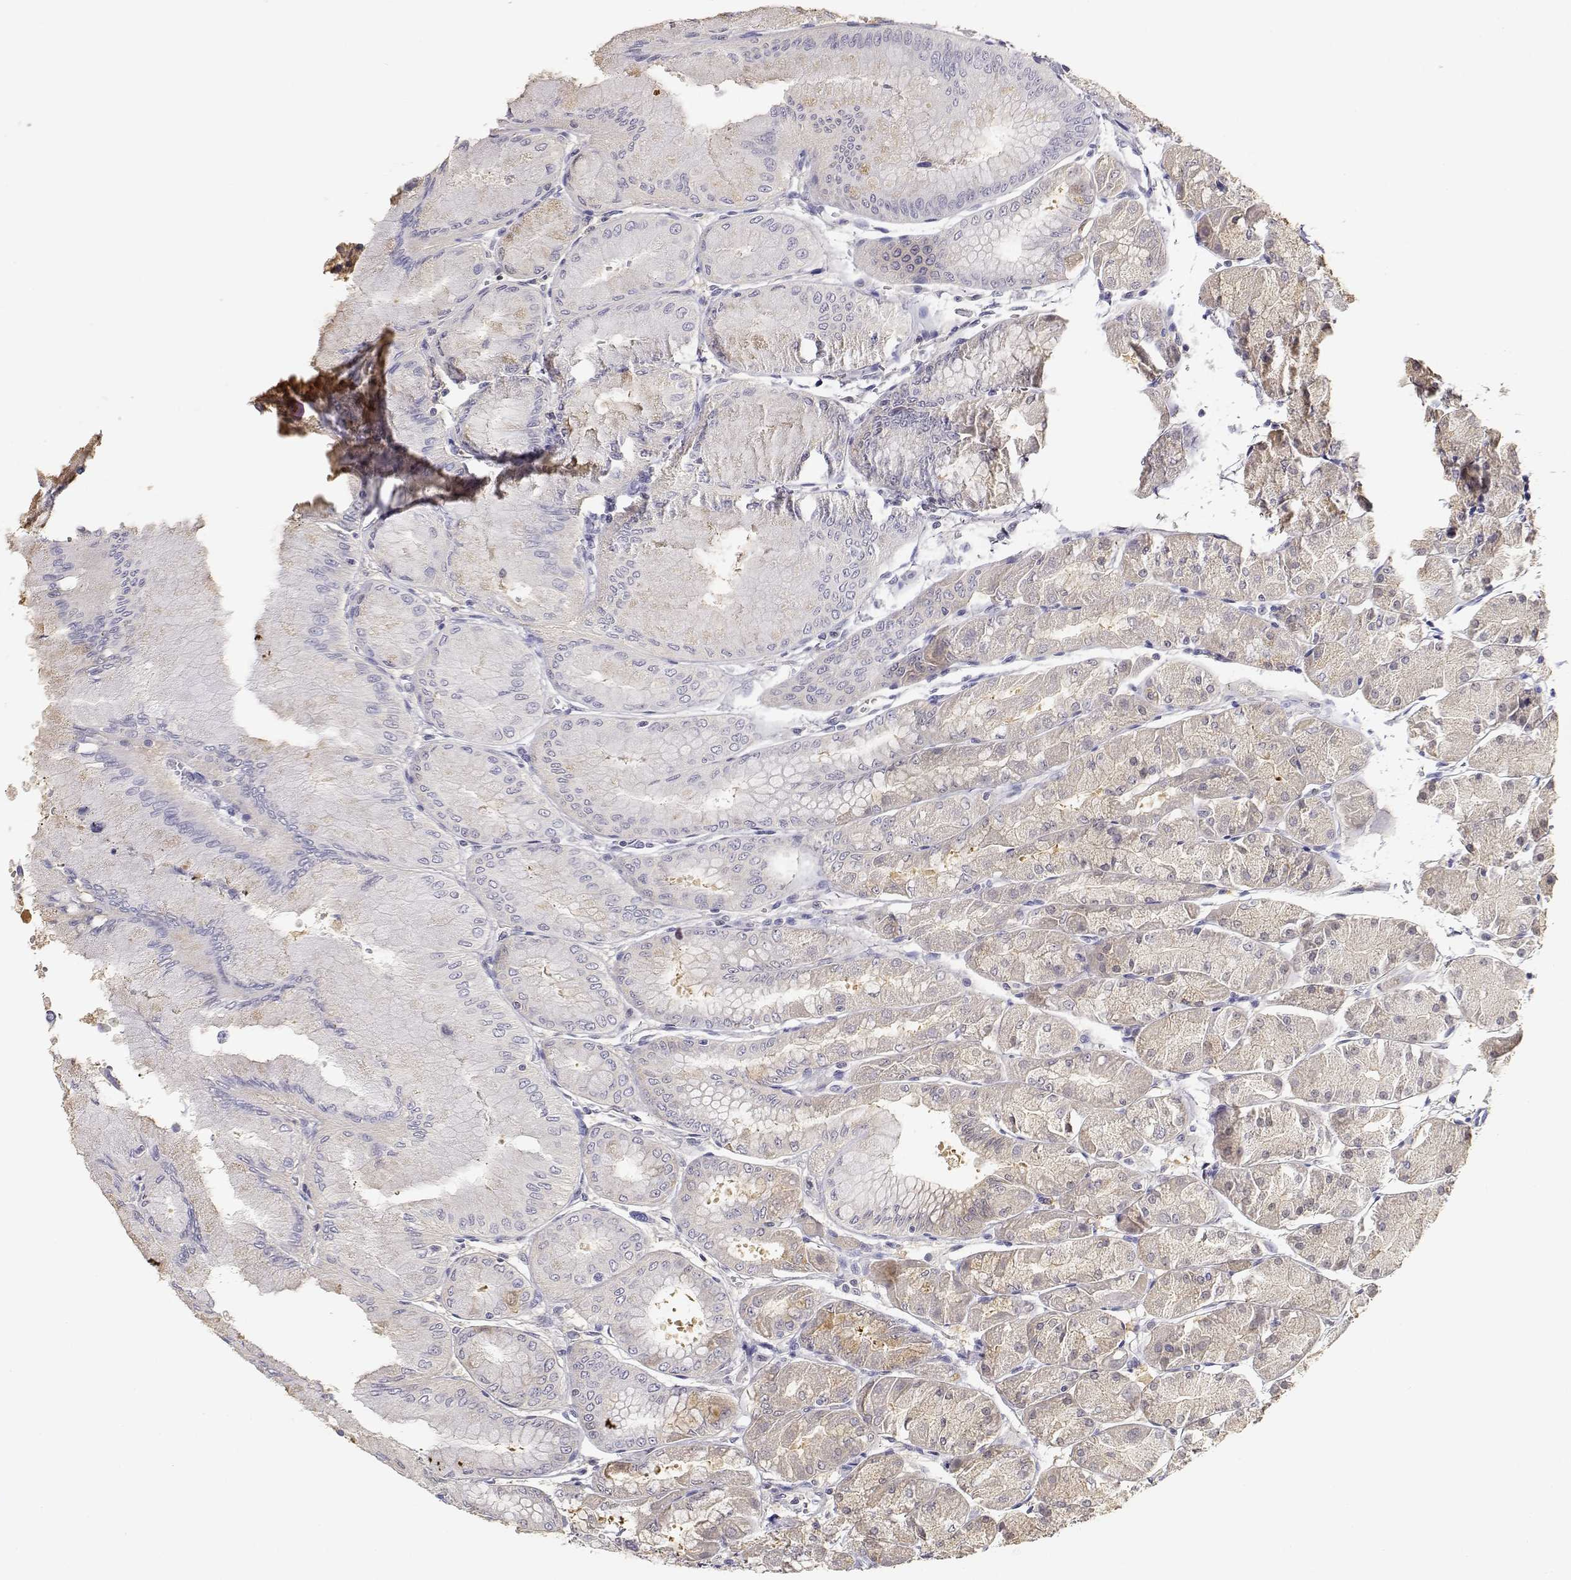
{"staining": {"intensity": "weak", "quantity": "25%-75%", "location": "cytoplasmic/membranous,nuclear"}, "tissue": "stomach", "cell_type": "Glandular cells", "image_type": "normal", "snomed": [{"axis": "morphology", "description": "Normal tissue, NOS"}, {"axis": "topography", "description": "Stomach, upper"}], "caption": "Glandular cells reveal low levels of weak cytoplasmic/membranous,nuclear expression in approximately 25%-75% of cells in benign human stomach. (brown staining indicates protein expression, while blue staining denotes nuclei).", "gene": "ADA", "patient": {"sex": "male", "age": 60}}